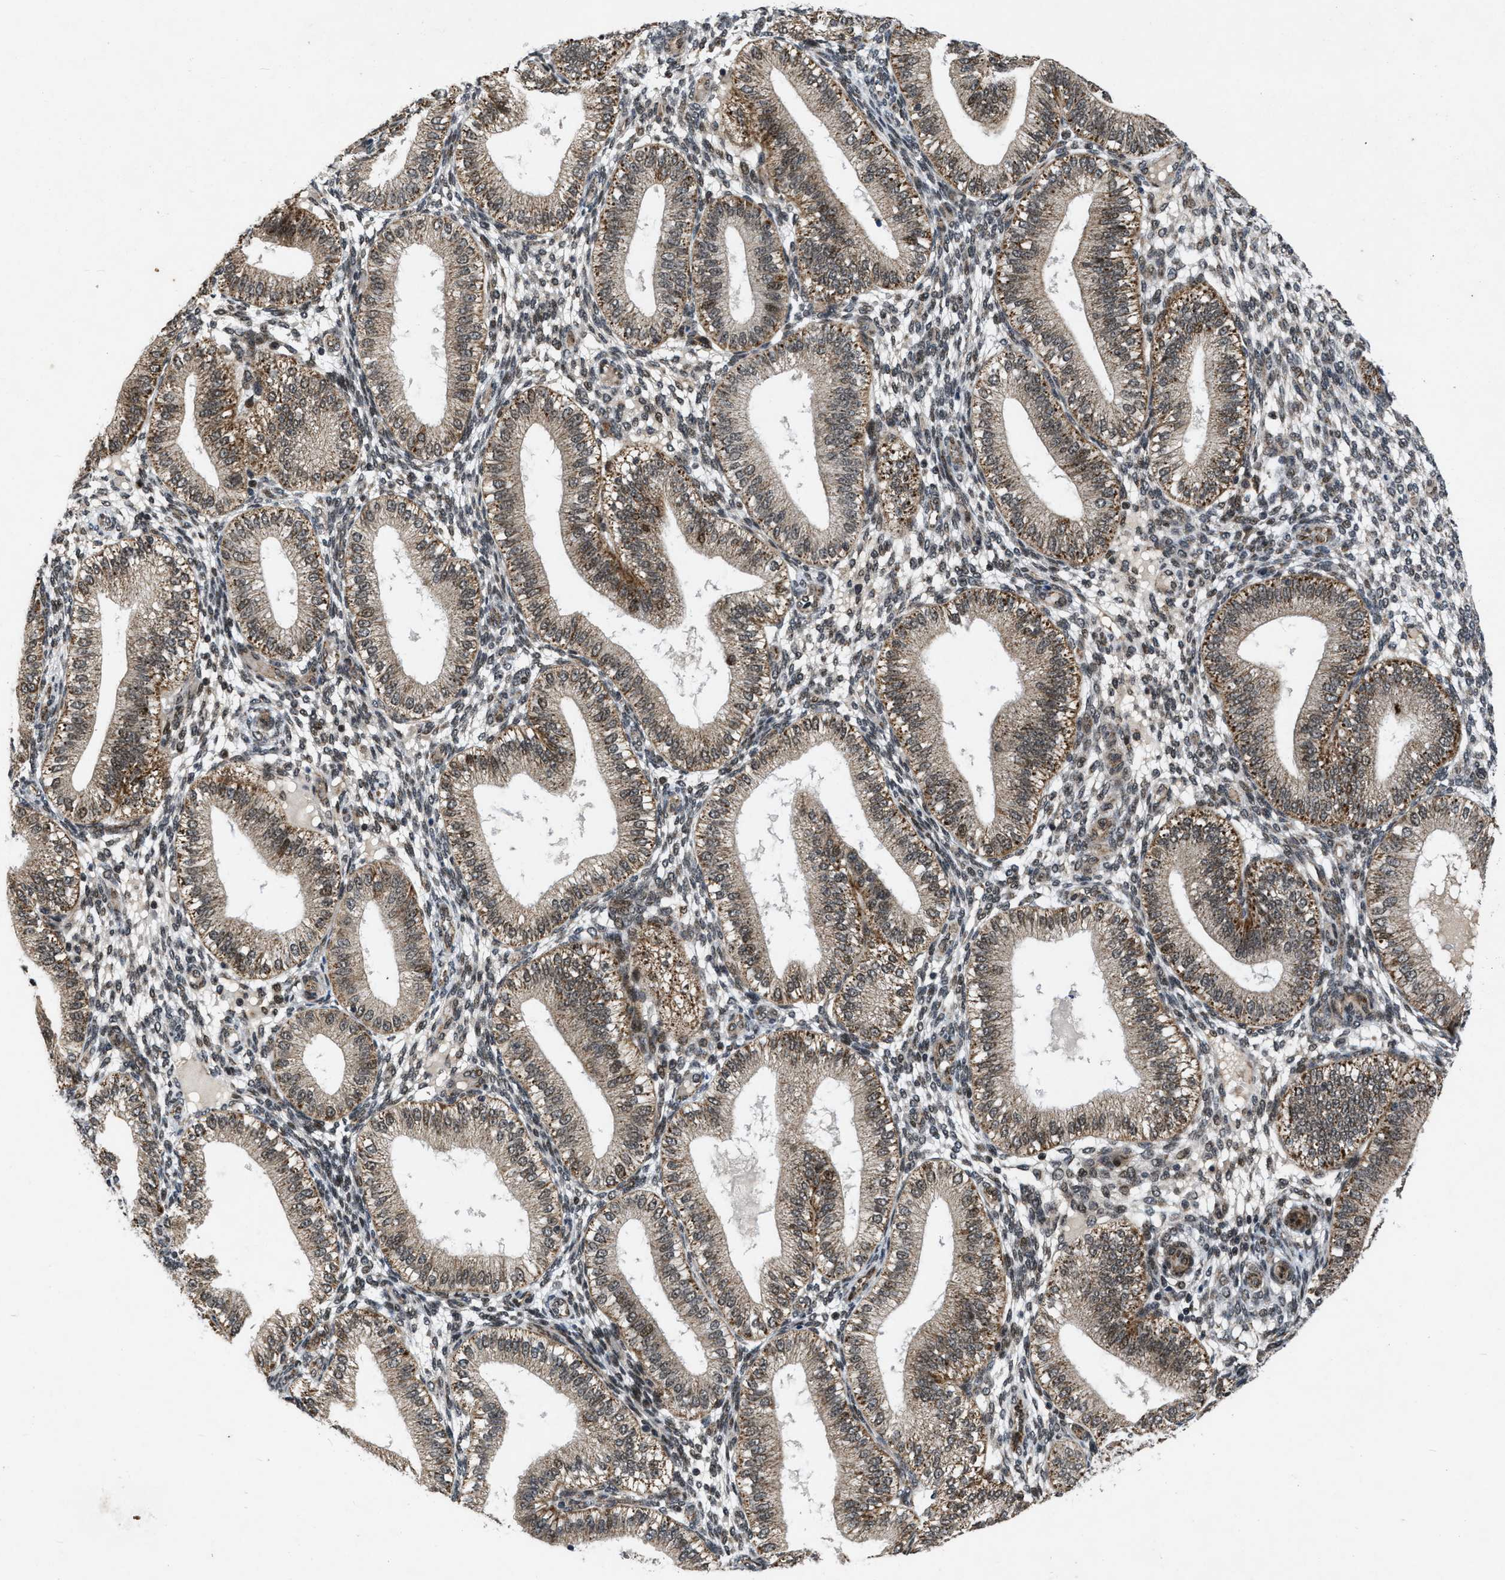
{"staining": {"intensity": "moderate", "quantity": "25%-75%", "location": "nuclear"}, "tissue": "endometrium", "cell_type": "Cells in endometrial stroma", "image_type": "normal", "snomed": [{"axis": "morphology", "description": "Normal tissue, NOS"}, {"axis": "topography", "description": "Endometrium"}], "caption": "A brown stain highlights moderate nuclear expression of a protein in cells in endometrial stroma of normal endometrium.", "gene": "ZNHIT1", "patient": {"sex": "female", "age": 39}}